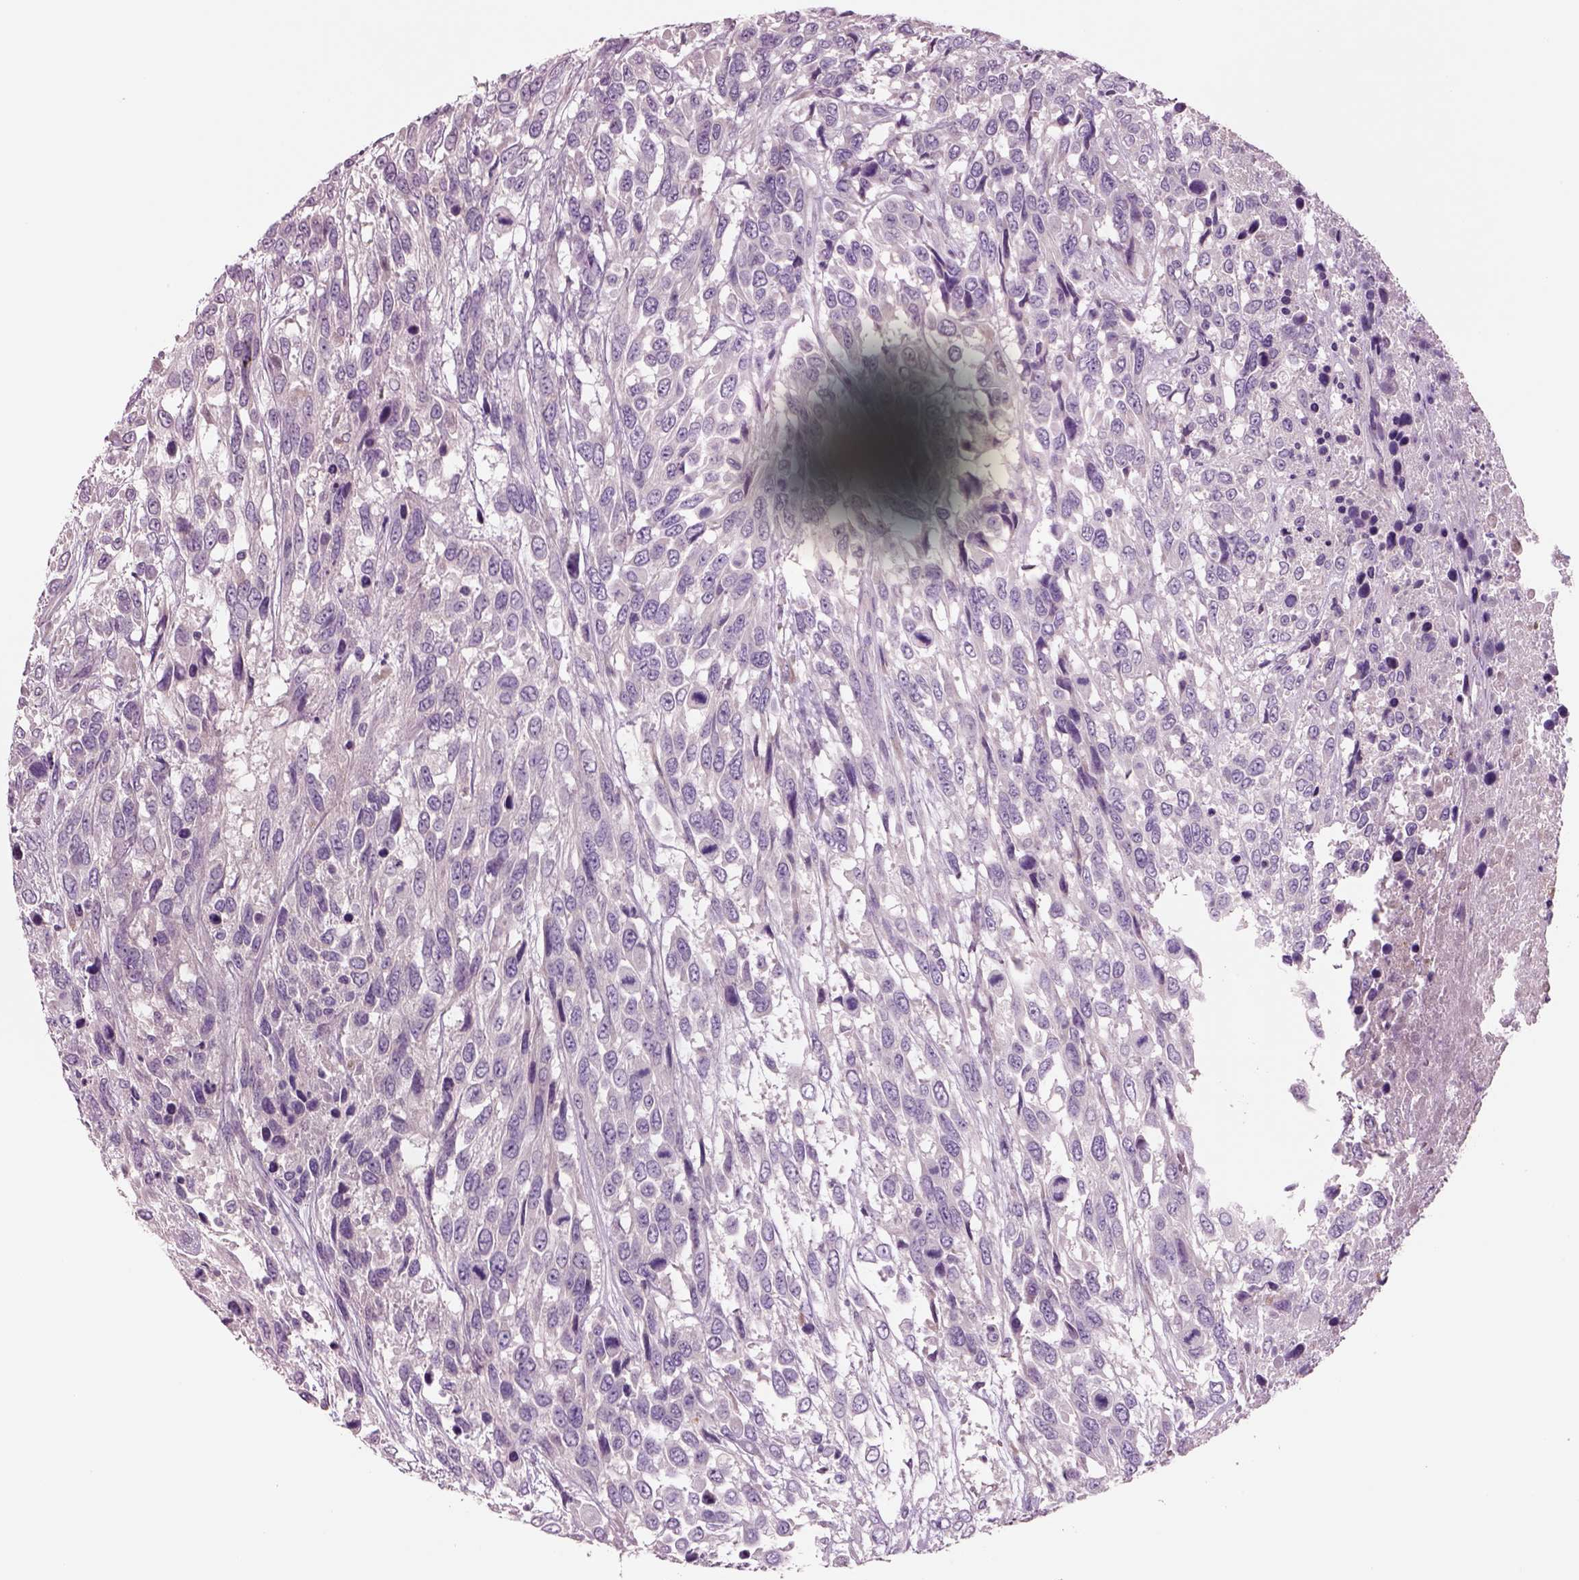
{"staining": {"intensity": "moderate", "quantity": "<25%", "location": "cytoplasmic/membranous"}, "tissue": "urothelial cancer", "cell_type": "Tumor cells", "image_type": "cancer", "snomed": [{"axis": "morphology", "description": "Urothelial carcinoma, High grade"}, {"axis": "topography", "description": "Urinary bladder"}], "caption": "Moderate cytoplasmic/membranous expression is identified in approximately <25% of tumor cells in urothelial carcinoma (high-grade).", "gene": "PLPP7", "patient": {"sex": "female", "age": 70}}